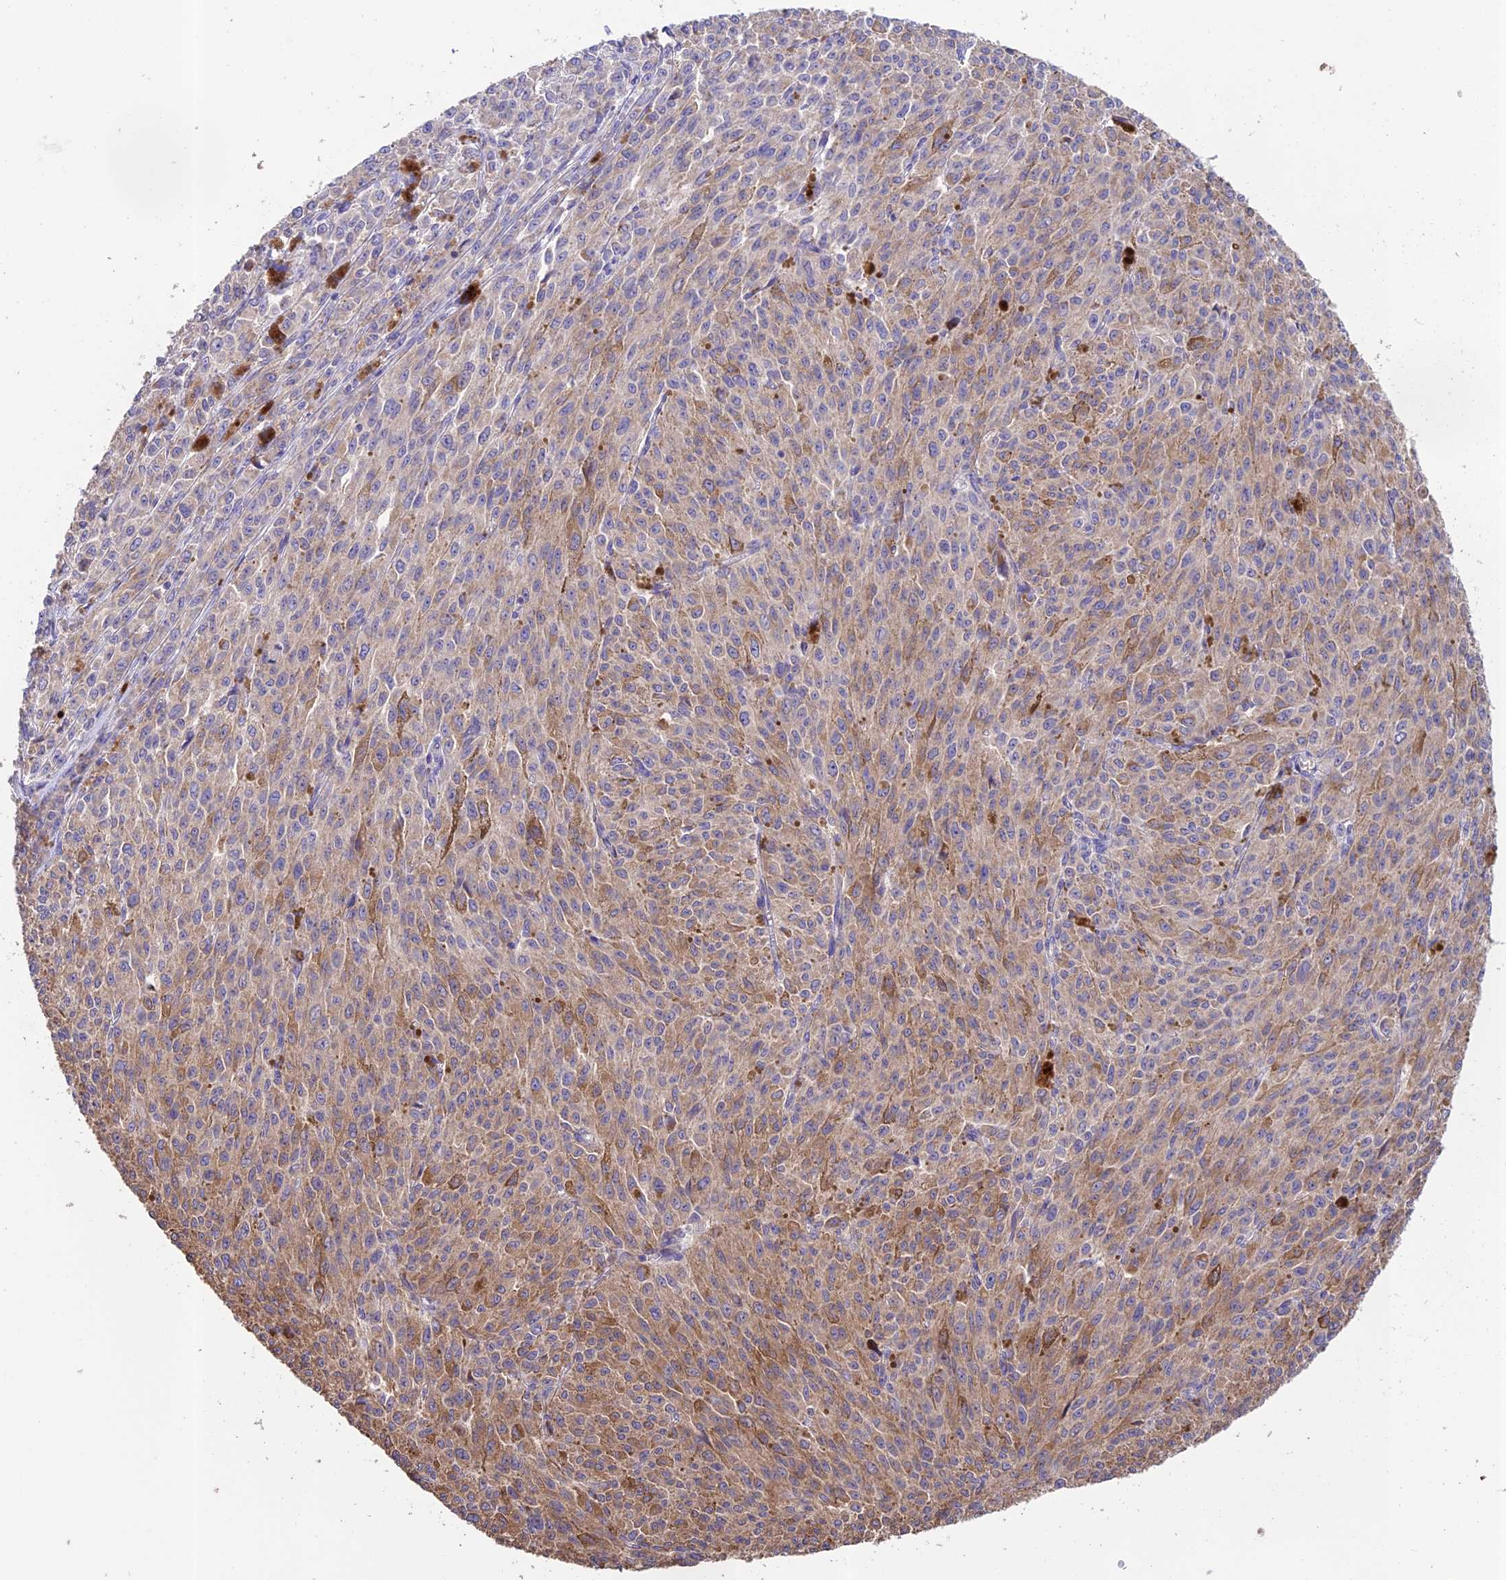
{"staining": {"intensity": "weak", "quantity": "25%-75%", "location": "cytoplasmic/membranous"}, "tissue": "melanoma", "cell_type": "Tumor cells", "image_type": "cancer", "snomed": [{"axis": "morphology", "description": "Malignant melanoma, NOS"}, {"axis": "topography", "description": "Skin"}], "caption": "Immunohistochemistry (IHC) photomicrograph of melanoma stained for a protein (brown), which shows low levels of weak cytoplasmic/membranous expression in approximately 25%-75% of tumor cells.", "gene": "EMC3", "patient": {"sex": "female", "age": 52}}